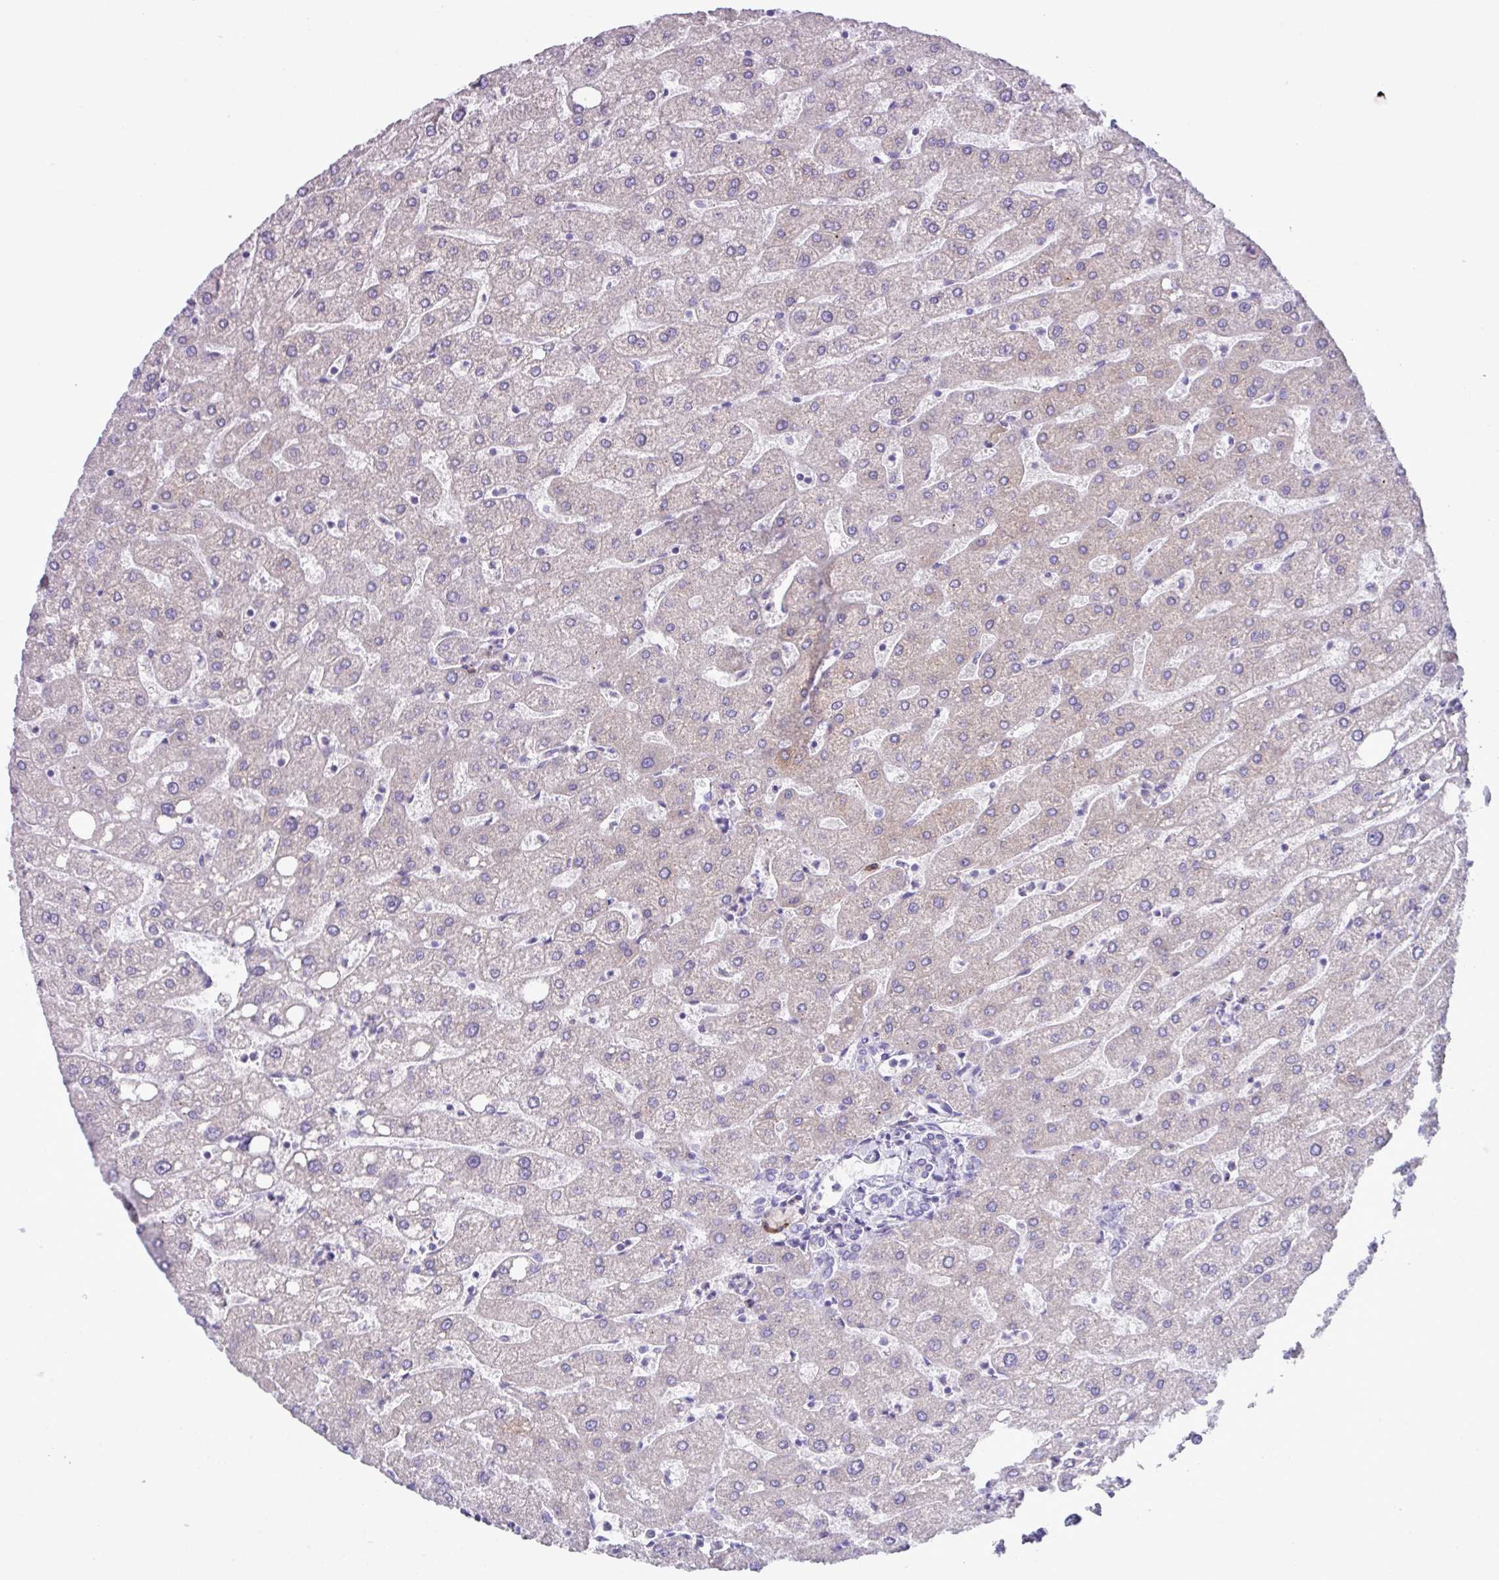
{"staining": {"intensity": "negative", "quantity": "none", "location": "none"}, "tissue": "liver", "cell_type": "Cholangiocytes", "image_type": "normal", "snomed": [{"axis": "morphology", "description": "Normal tissue, NOS"}, {"axis": "topography", "description": "Liver"}], "caption": "Immunohistochemistry image of unremarkable liver stained for a protein (brown), which demonstrates no positivity in cholangiocytes.", "gene": "RGS21", "patient": {"sex": "male", "age": 67}}